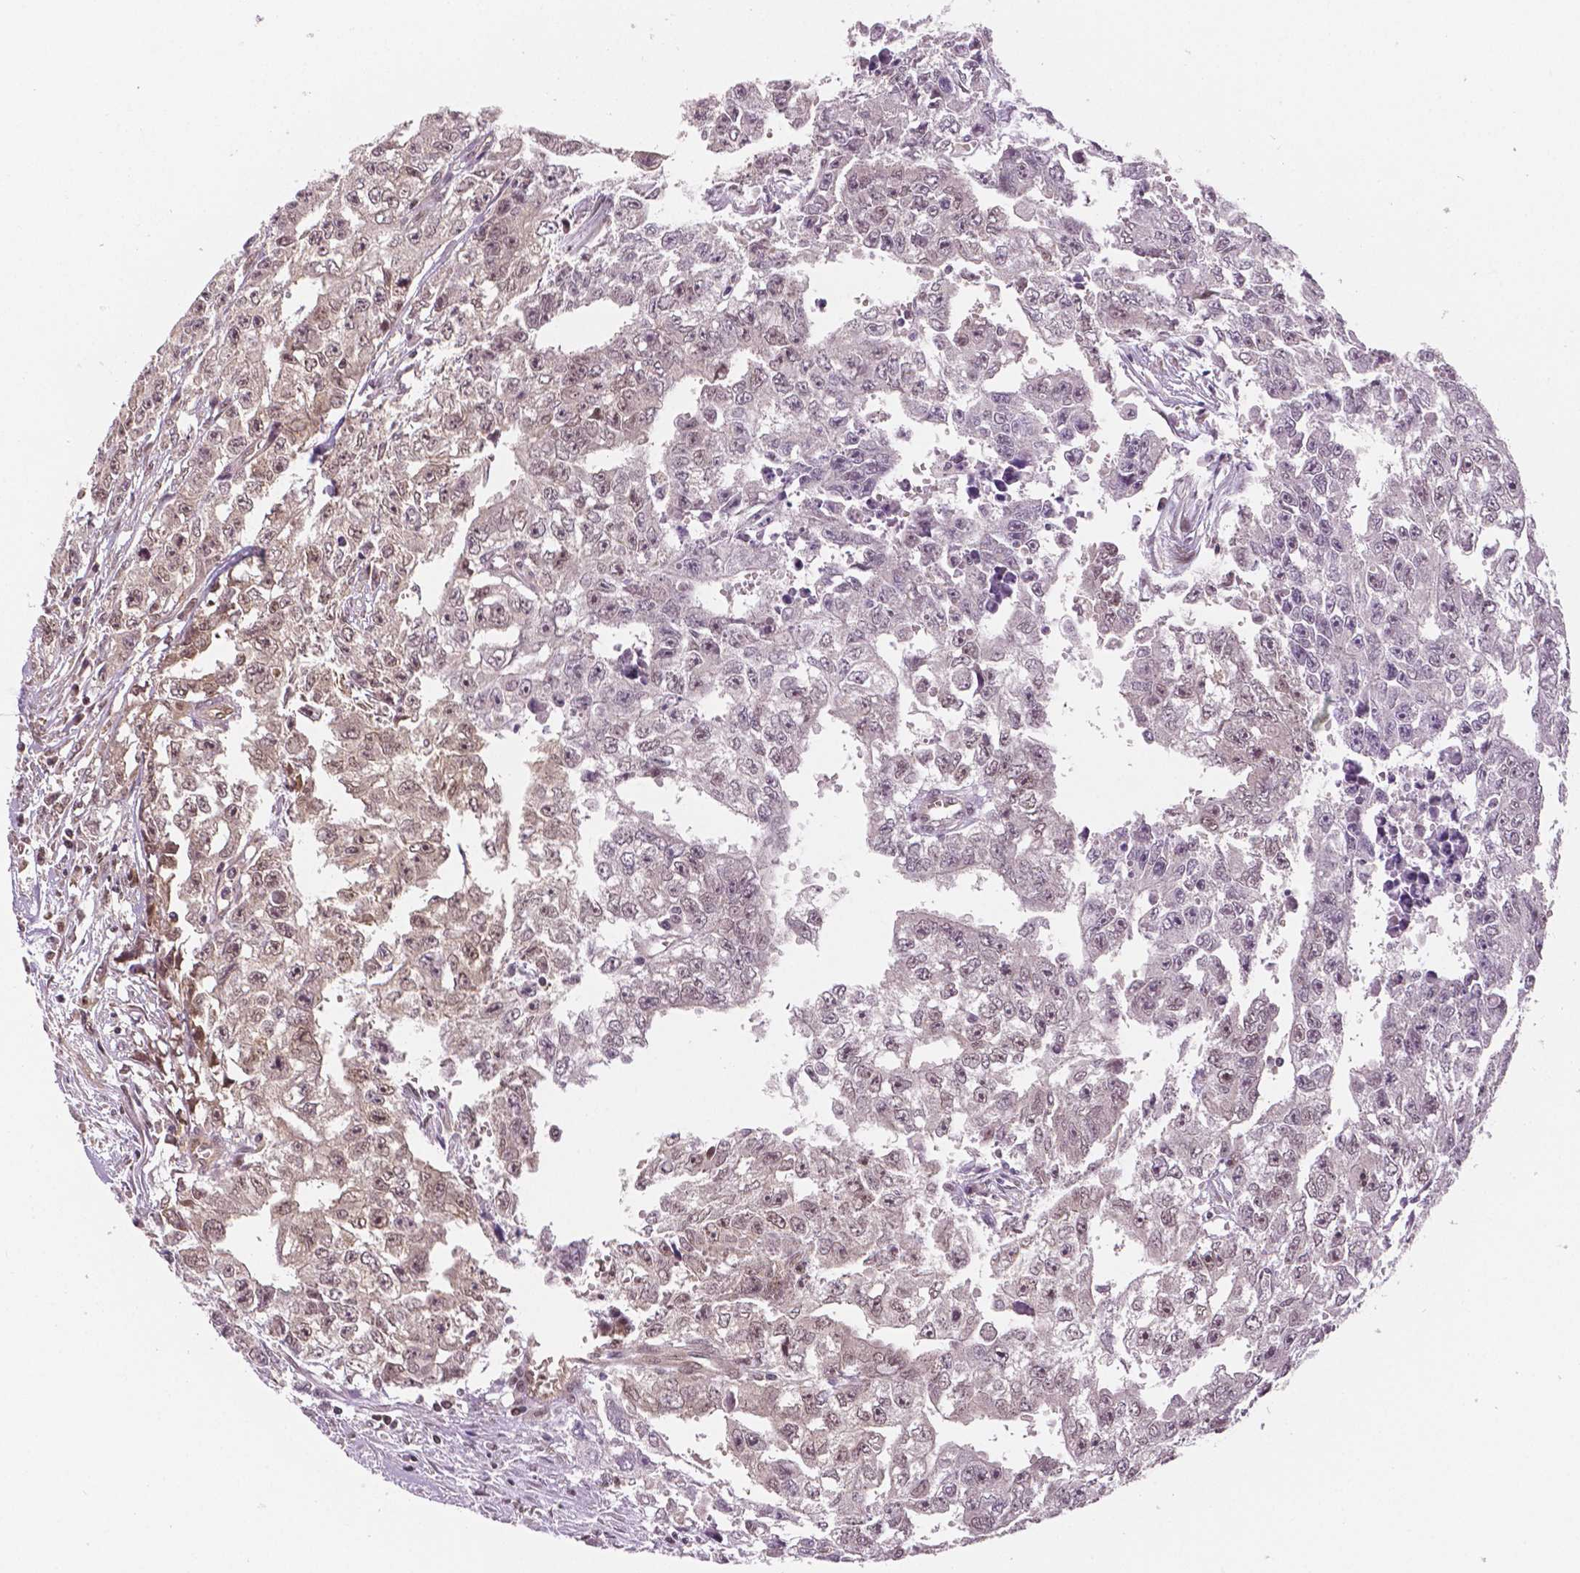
{"staining": {"intensity": "moderate", "quantity": ">75%", "location": "cytoplasmic/membranous,nuclear"}, "tissue": "testis cancer", "cell_type": "Tumor cells", "image_type": "cancer", "snomed": [{"axis": "morphology", "description": "Carcinoma, Embryonal, NOS"}, {"axis": "morphology", "description": "Teratoma, malignant, NOS"}, {"axis": "topography", "description": "Testis"}], "caption": "DAB immunohistochemical staining of testis cancer (embryonal carcinoma) shows moderate cytoplasmic/membranous and nuclear protein positivity in approximately >75% of tumor cells.", "gene": "STAT3", "patient": {"sex": "male", "age": 24}}